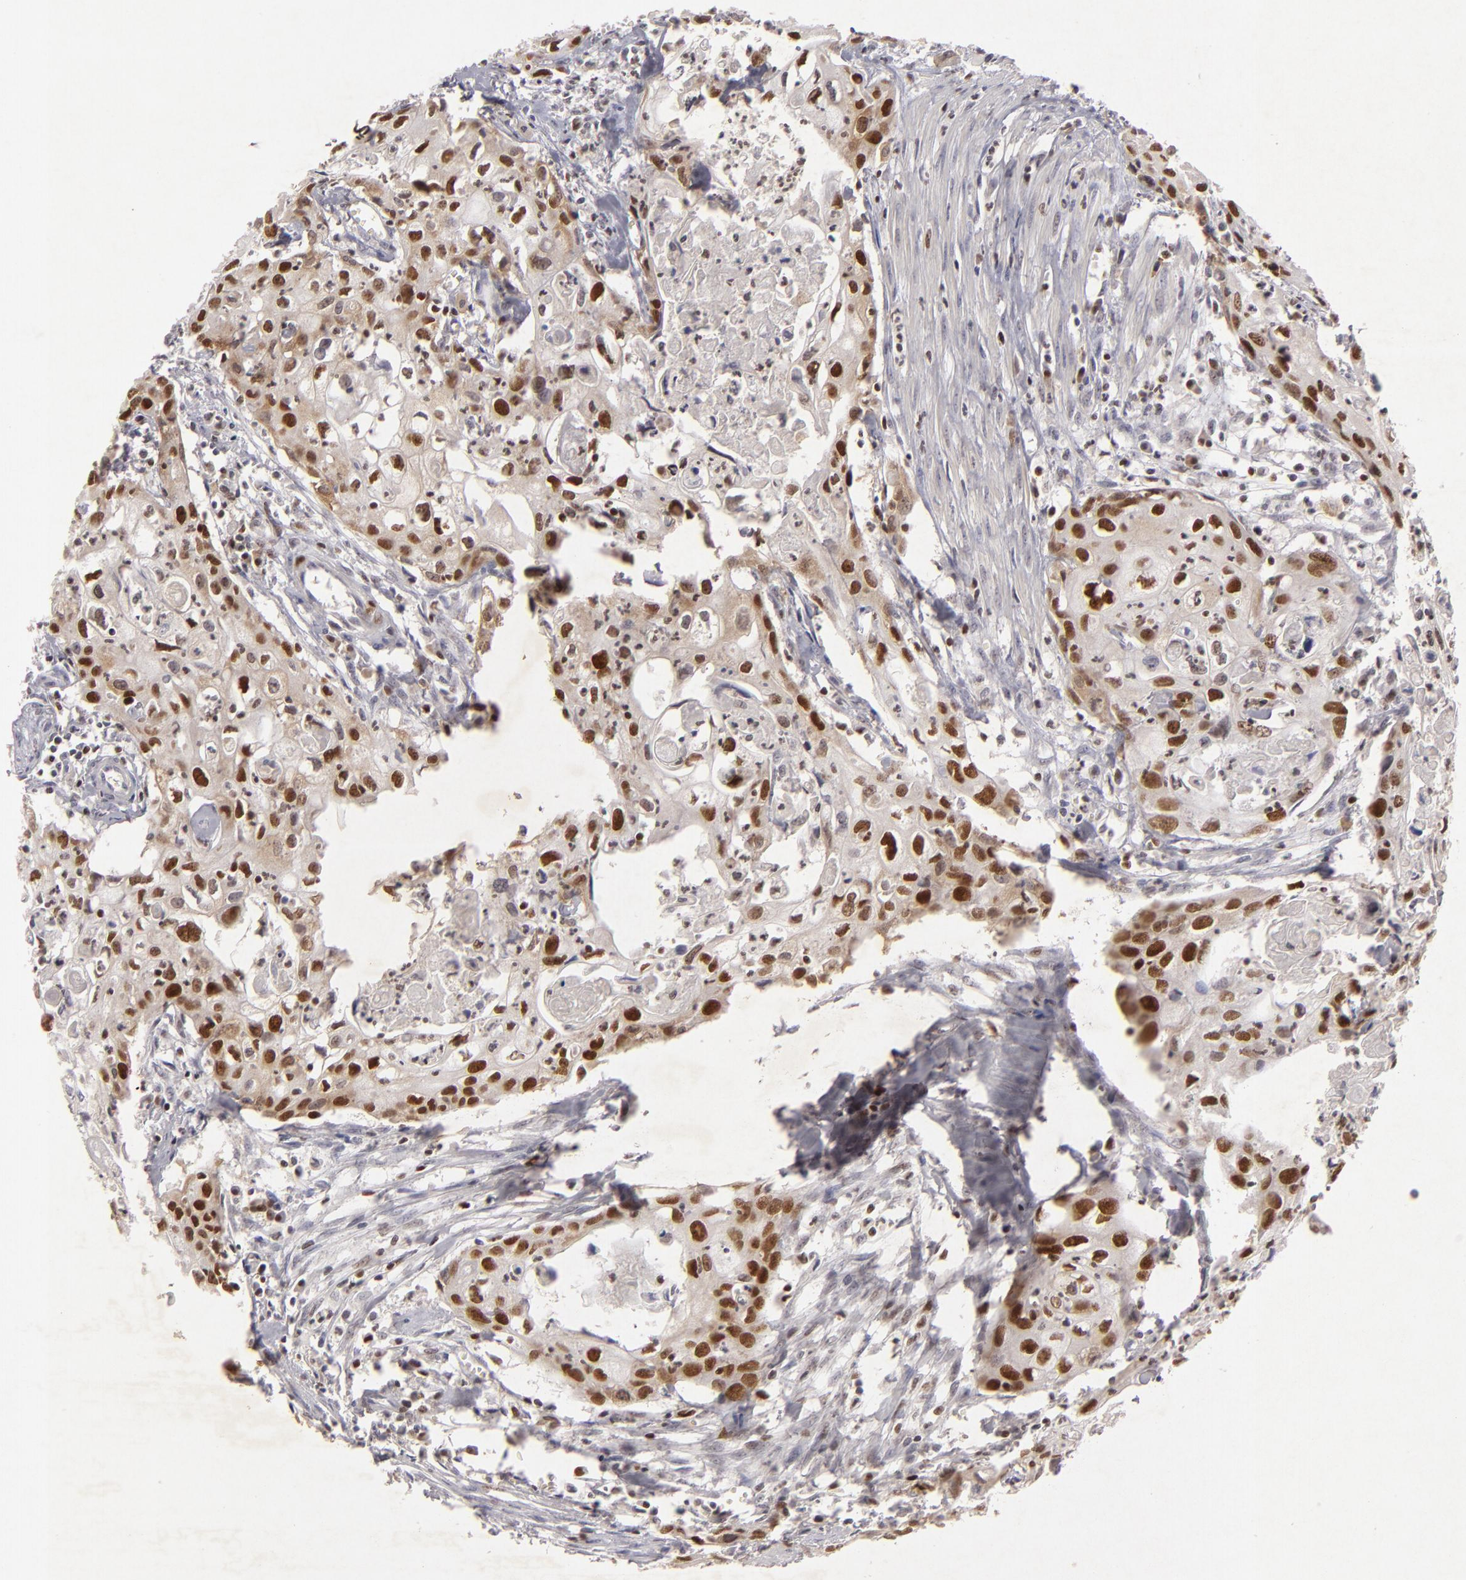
{"staining": {"intensity": "strong", "quantity": ">75%", "location": "nuclear"}, "tissue": "urothelial cancer", "cell_type": "Tumor cells", "image_type": "cancer", "snomed": [{"axis": "morphology", "description": "Urothelial carcinoma, High grade"}, {"axis": "topography", "description": "Urinary bladder"}], "caption": "There is high levels of strong nuclear staining in tumor cells of urothelial carcinoma (high-grade), as demonstrated by immunohistochemical staining (brown color).", "gene": "FEN1", "patient": {"sex": "male", "age": 54}}